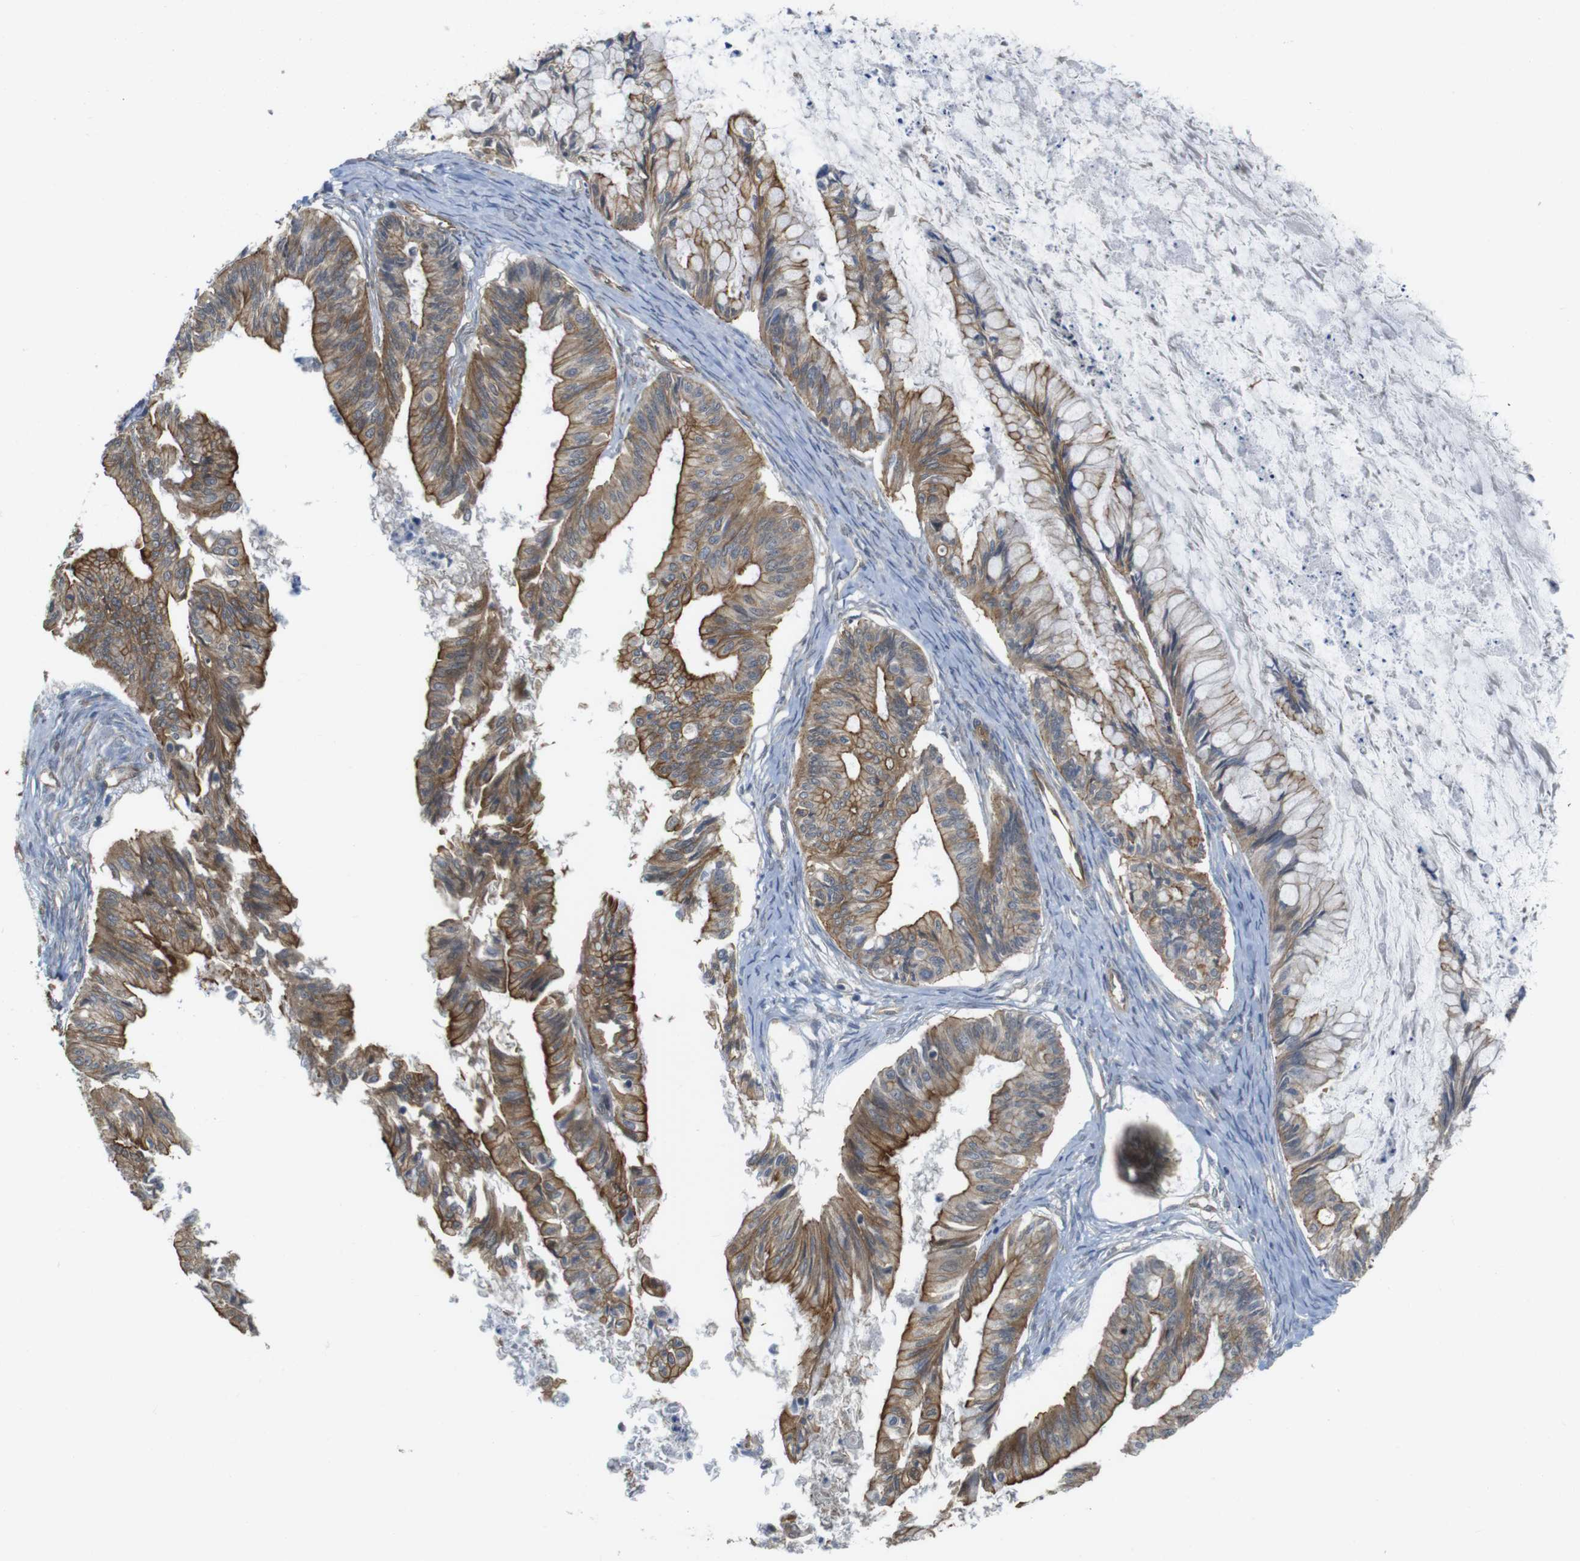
{"staining": {"intensity": "moderate", "quantity": ">75%", "location": "cytoplasmic/membranous"}, "tissue": "ovarian cancer", "cell_type": "Tumor cells", "image_type": "cancer", "snomed": [{"axis": "morphology", "description": "Cystadenocarcinoma, mucinous, NOS"}, {"axis": "topography", "description": "Ovary"}], "caption": "Mucinous cystadenocarcinoma (ovarian) stained with IHC exhibits moderate cytoplasmic/membranous staining in approximately >75% of tumor cells.", "gene": "ZDHHC5", "patient": {"sex": "female", "age": 57}}